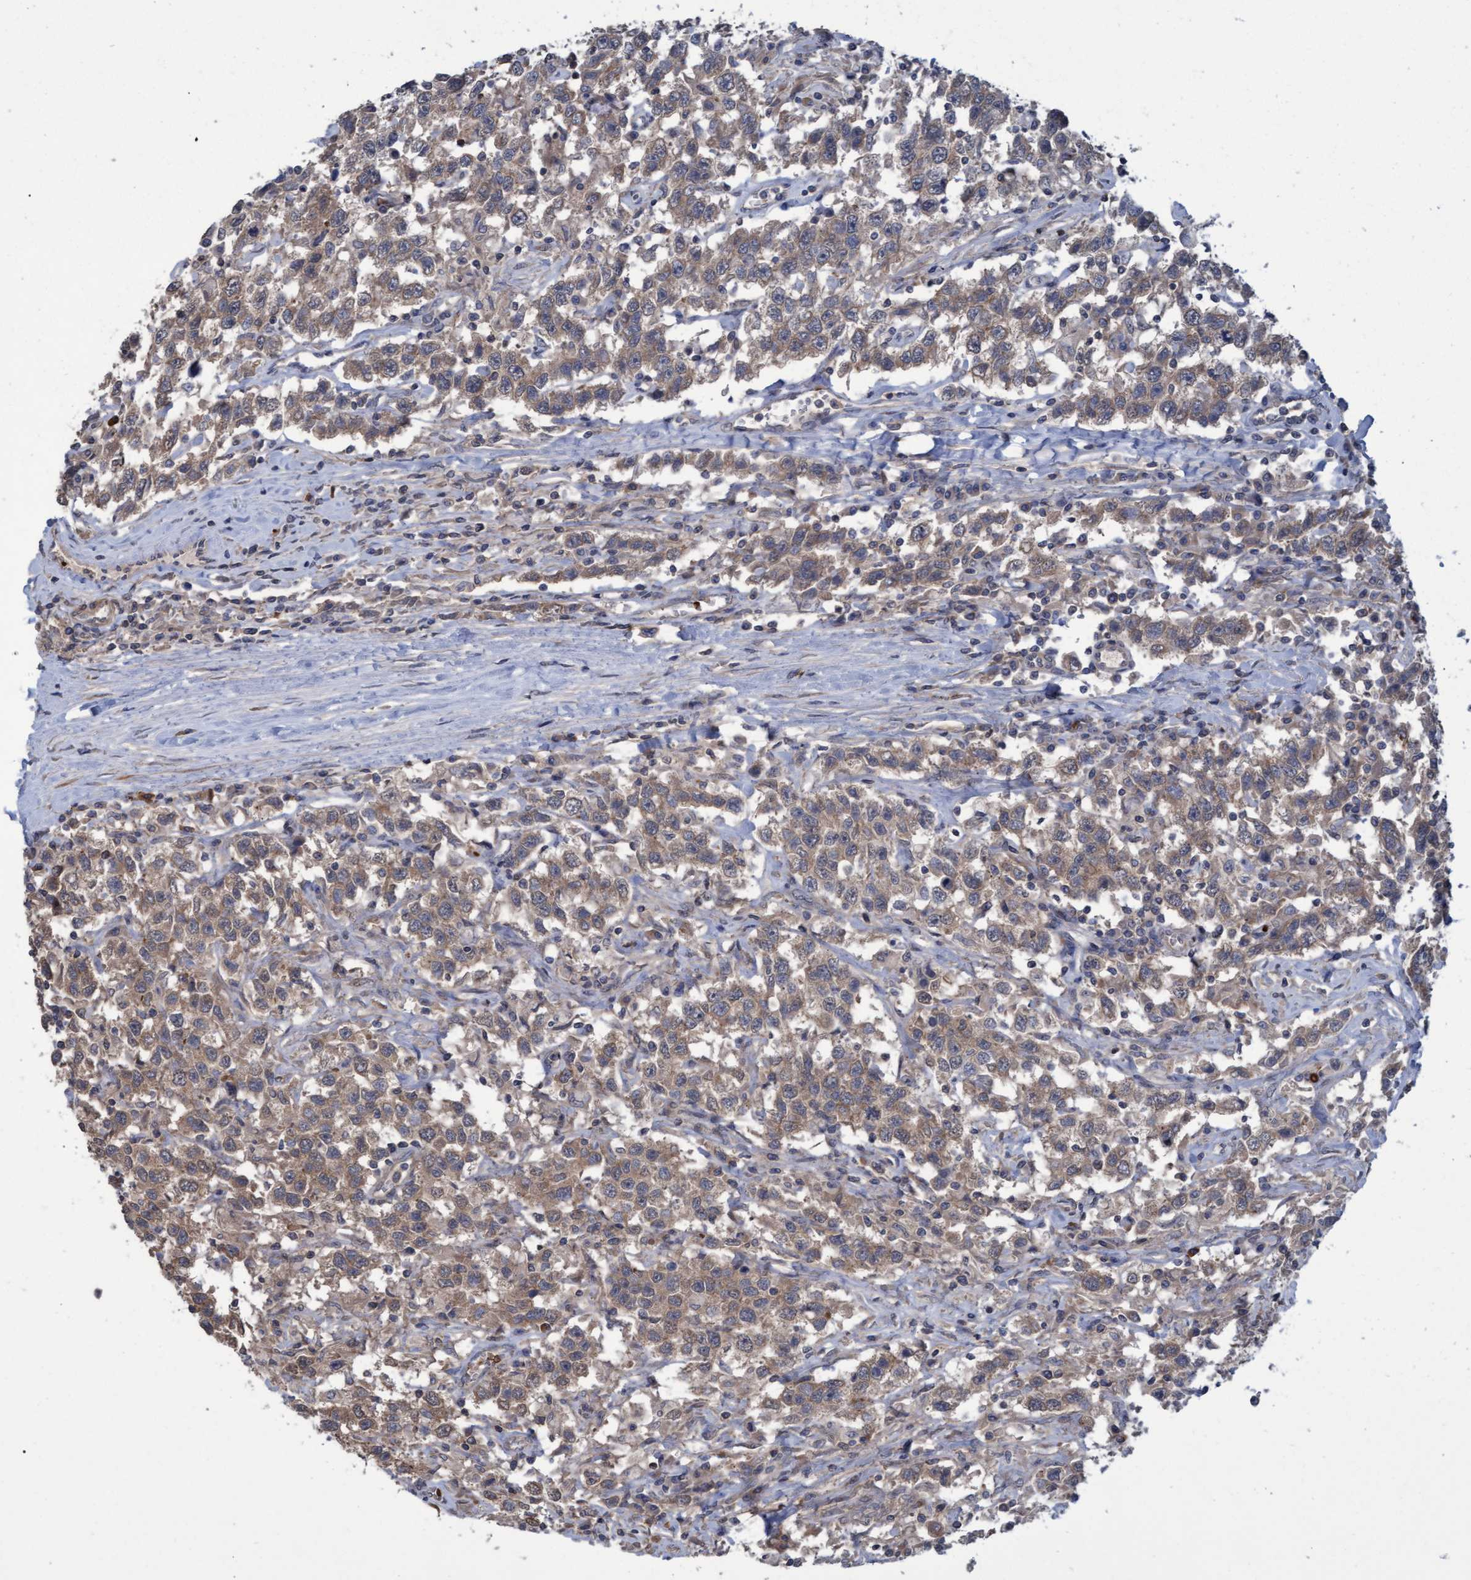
{"staining": {"intensity": "weak", "quantity": ">75%", "location": "cytoplasmic/membranous"}, "tissue": "testis cancer", "cell_type": "Tumor cells", "image_type": "cancer", "snomed": [{"axis": "morphology", "description": "Seminoma, NOS"}, {"axis": "topography", "description": "Testis"}], "caption": "The image shows immunohistochemical staining of testis cancer. There is weak cytoplasmic/membranous staining is present in approximately >75% of tumor cells.", "gene": "NAA15", "patient": {"sex": "male", "age": 41}}